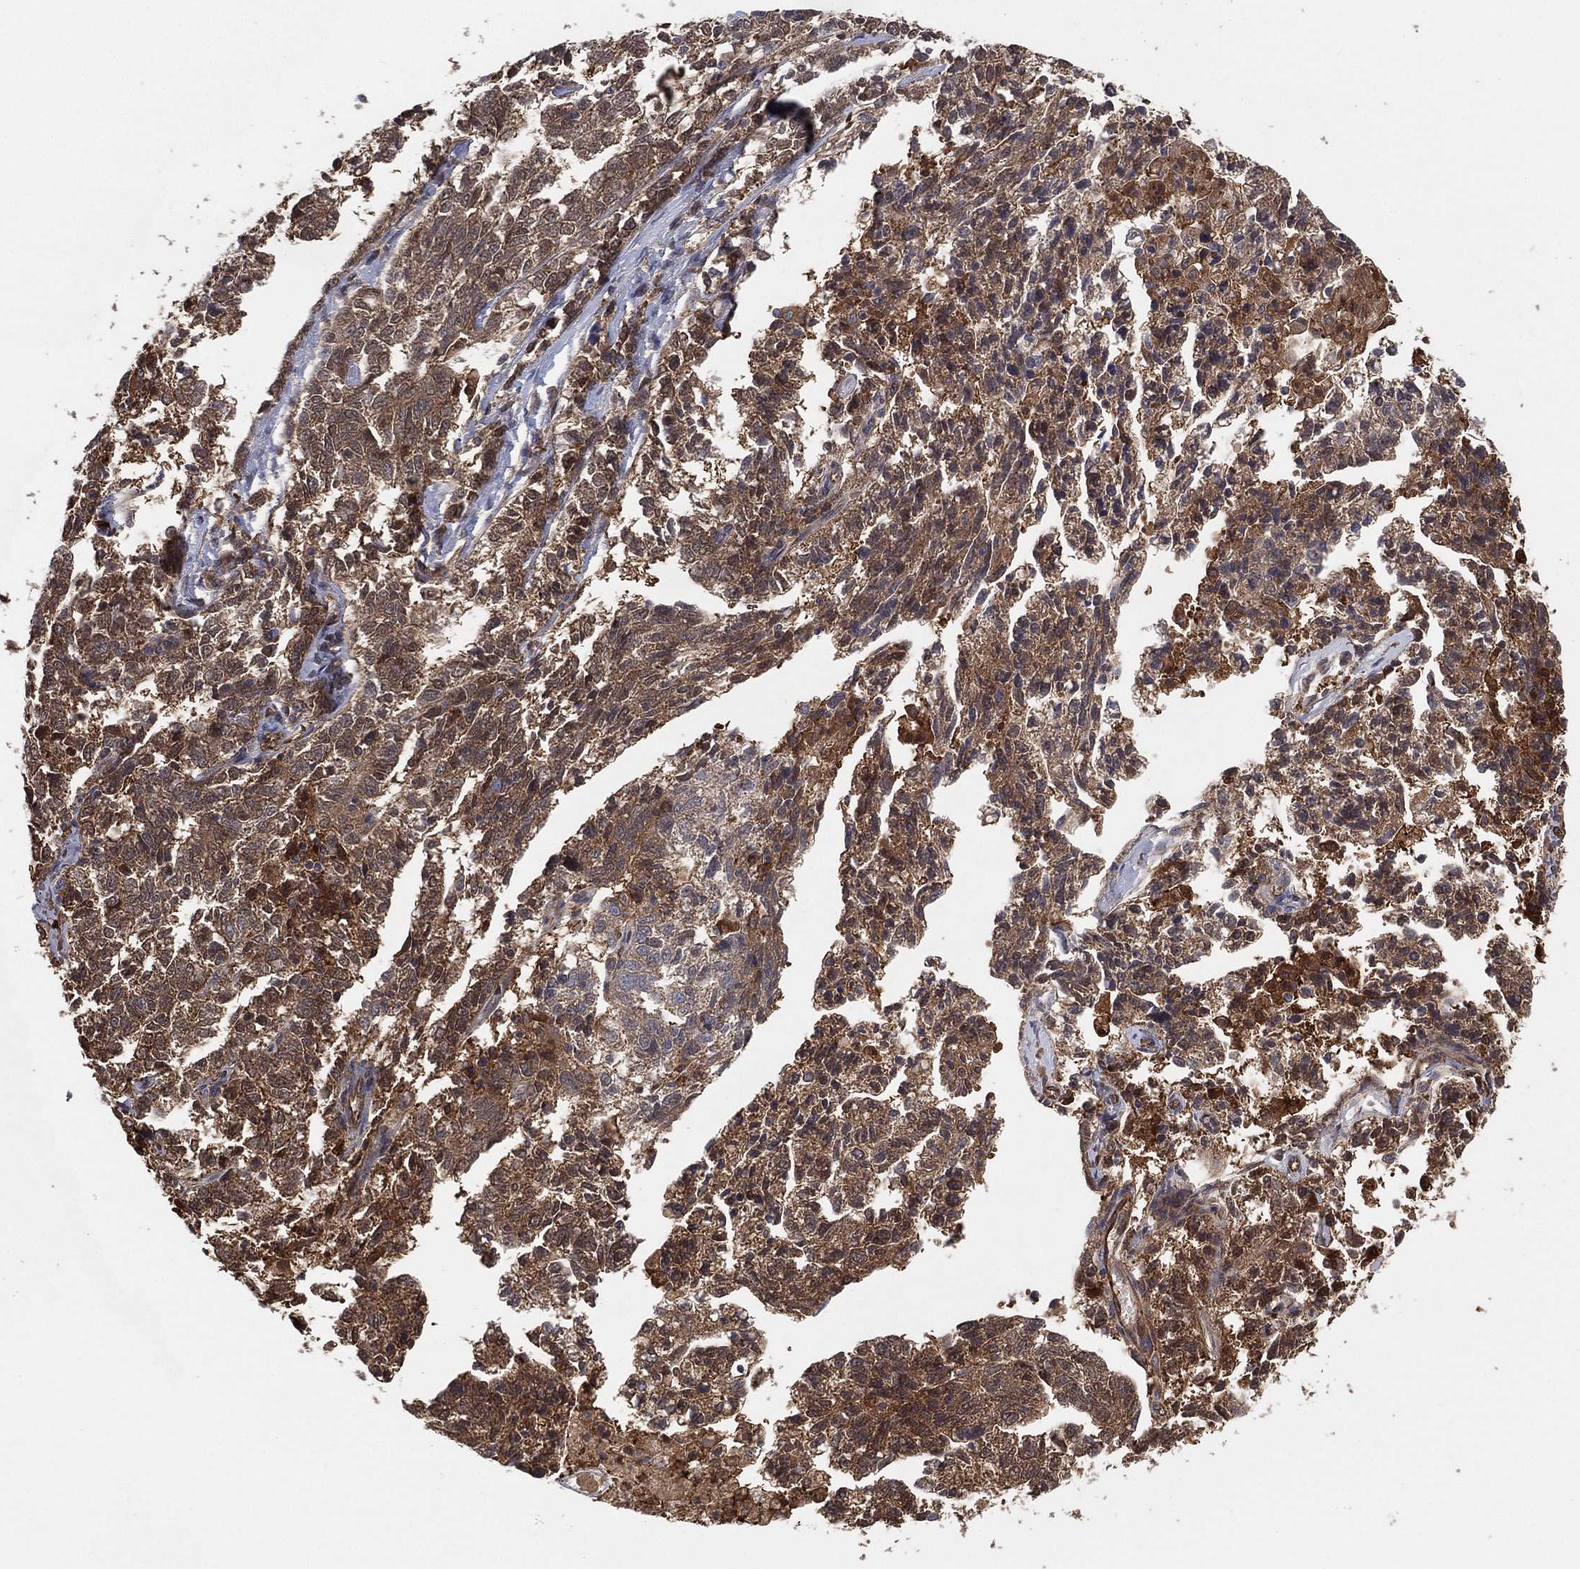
{"staining": {"intensity": "strong", "quantity": "<25%", "location": "cytoplasmic/membranous"}, "tissue": "ovarian cancer", "cell_type": "Tumor cells", "image_type": "cancer", "snomed": [{"axis": "morphology", "description": "Cystadenocarcinoma, serous, NOS"}, {"axis": "topography", "description": "Ovary"}], "caption": "Tumor cells show strong cytoplasmic/membranous expression in approximately <25% of cells in ovarian cancer (serous cystadenocarcinoma).", "gene": "PSMG4", "patient": {"sex": "female", "age": 71}}